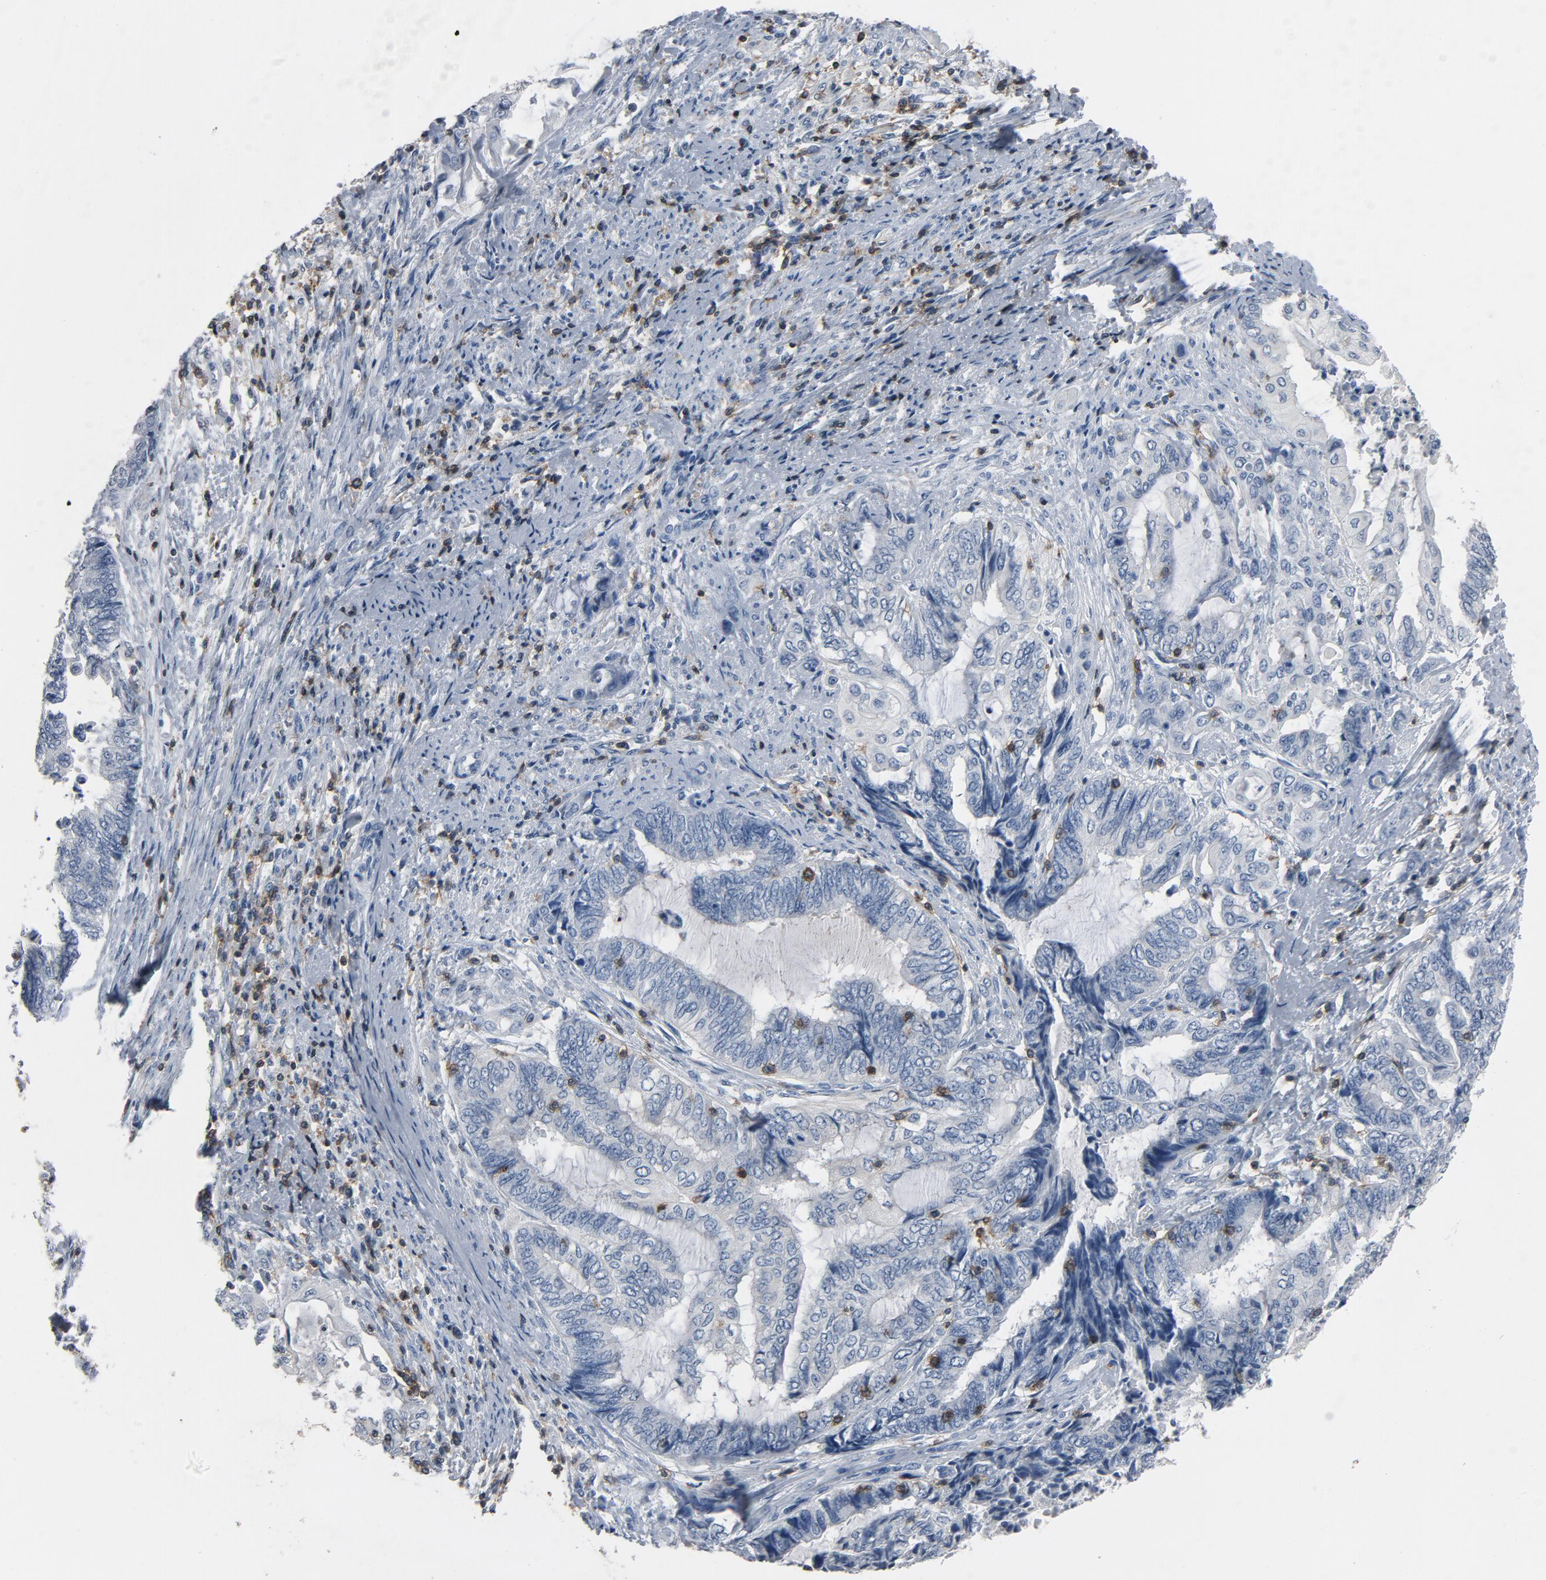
{"staining": {"intensity": "negative", "quantity": "none", "location": "none"}, "tissue": "endometrial cancer", "cell_type": "Tumor cells", "image_type": "cancer", "snomed": [{"axis": "morphology", "description": "Adenocarcinoma, NOS"}, {"axis": "topography", "description": "Uterus"}, {"axis": "topography", "description": "Endometrium"}], "caption": "Endometrial adenocarcinoma was stained to show a protein in brown. There is no significant staining in tumor cells. The staining was performed using DAB to visualize the protein expression in brown, while the nuclei were stained in blue with hematoxylin (Magnification: 20x).", "gene": "LCK", "patient": {"sex": "female", "age": 70}}